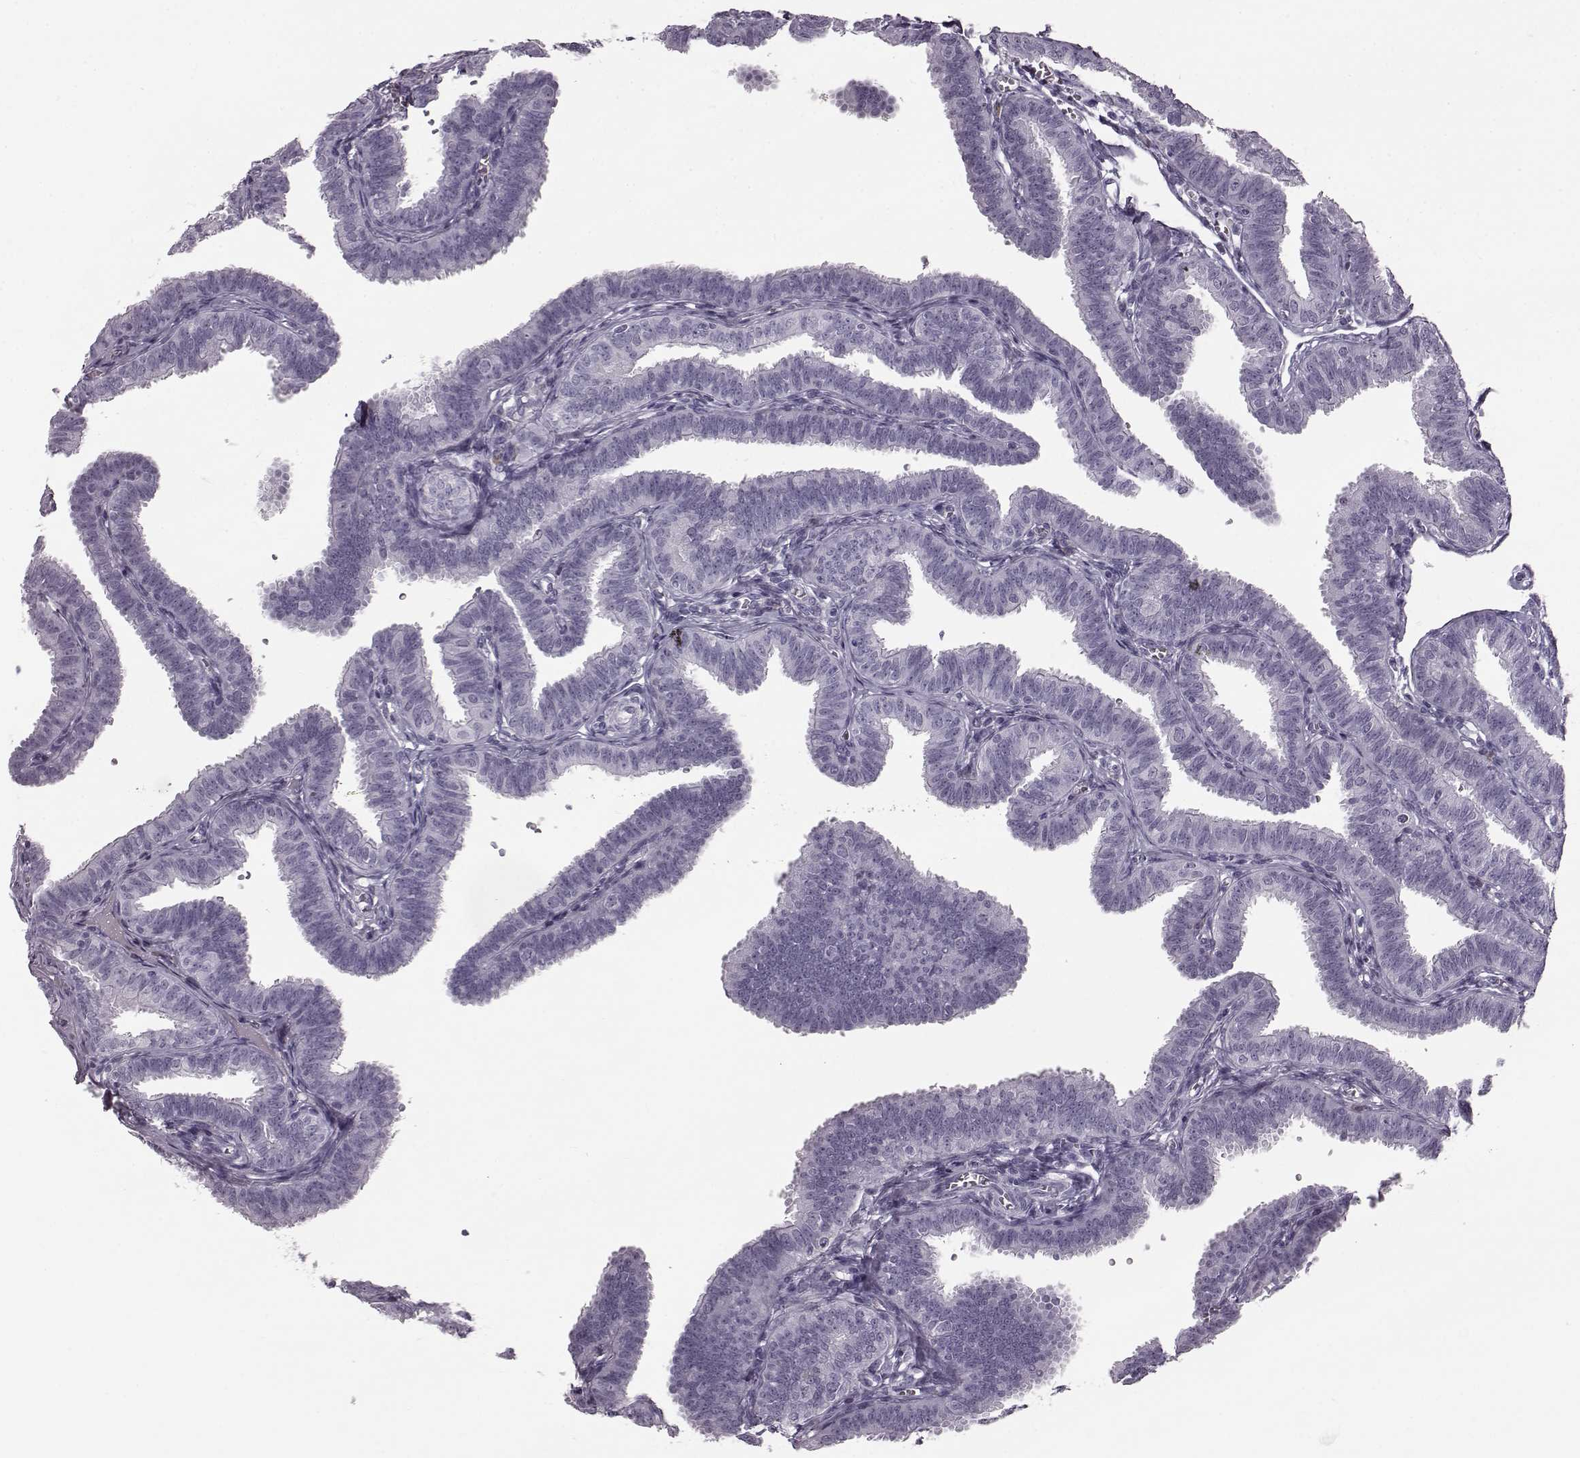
{"staining": {"intensity": "negative", "quantity": "none", "location": "none"}, "tissue": "fallopian tube", "cell_type": "Glandular cells", "image_type": "normal", "snomed": [{"axis": "morphology", "description": "Normal tissue, NOS"}, {"axis": "topography", "description": "Fallopian tube"}], "caption": "High magnification brightfield microscopy of normal fallopian tube stained with DAB (brown) and counterstained with hematoxylin (blue): glandular cells show no significant positivity. (DAB IHC, high magnification).", "gene": "JSRP1", "patient": {"sex": "female", "age": 25}}